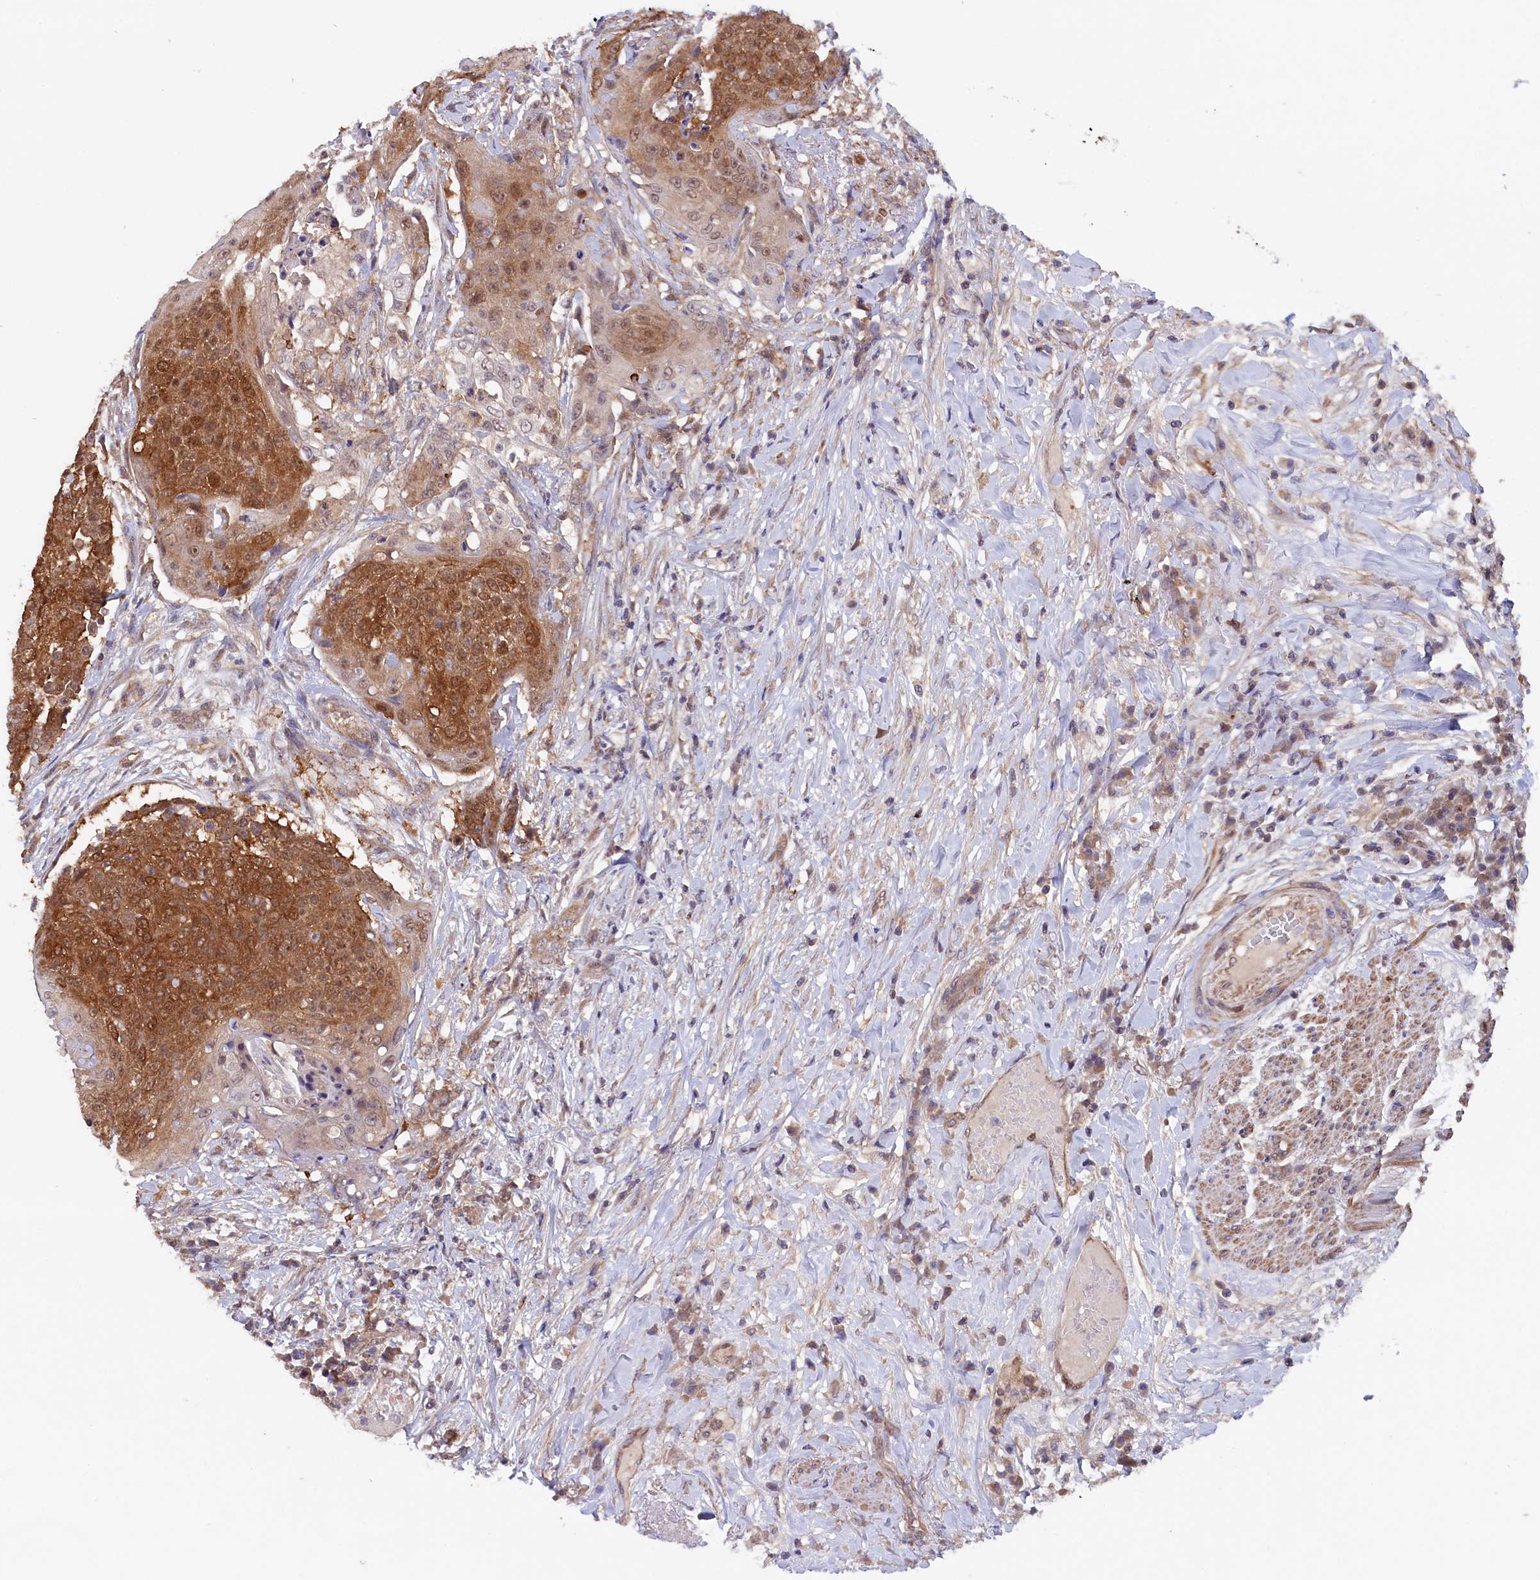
{"staining": {"intensity": "moderate", "quantity": ">75%", "location": "cytoplasmic/membranous,nuclear"}, "tissue": "urothelial cancer", "cell_type": "Tumor cells", "image_type": "cancer", "snomed": [{"axis": "morphology", "description": "Urothelial carcinoma, High grade"}, {"axis": "topography", "description": "Urinary bladder"}], "caption": "Moderate cytoplasmic/membranous and nuclear protein expression is seen in about >75% of tumor cells in urothelial carcinoma (high-grade).", "gene": "JPT2", "patient": {"sex": "female", "age": 63}}